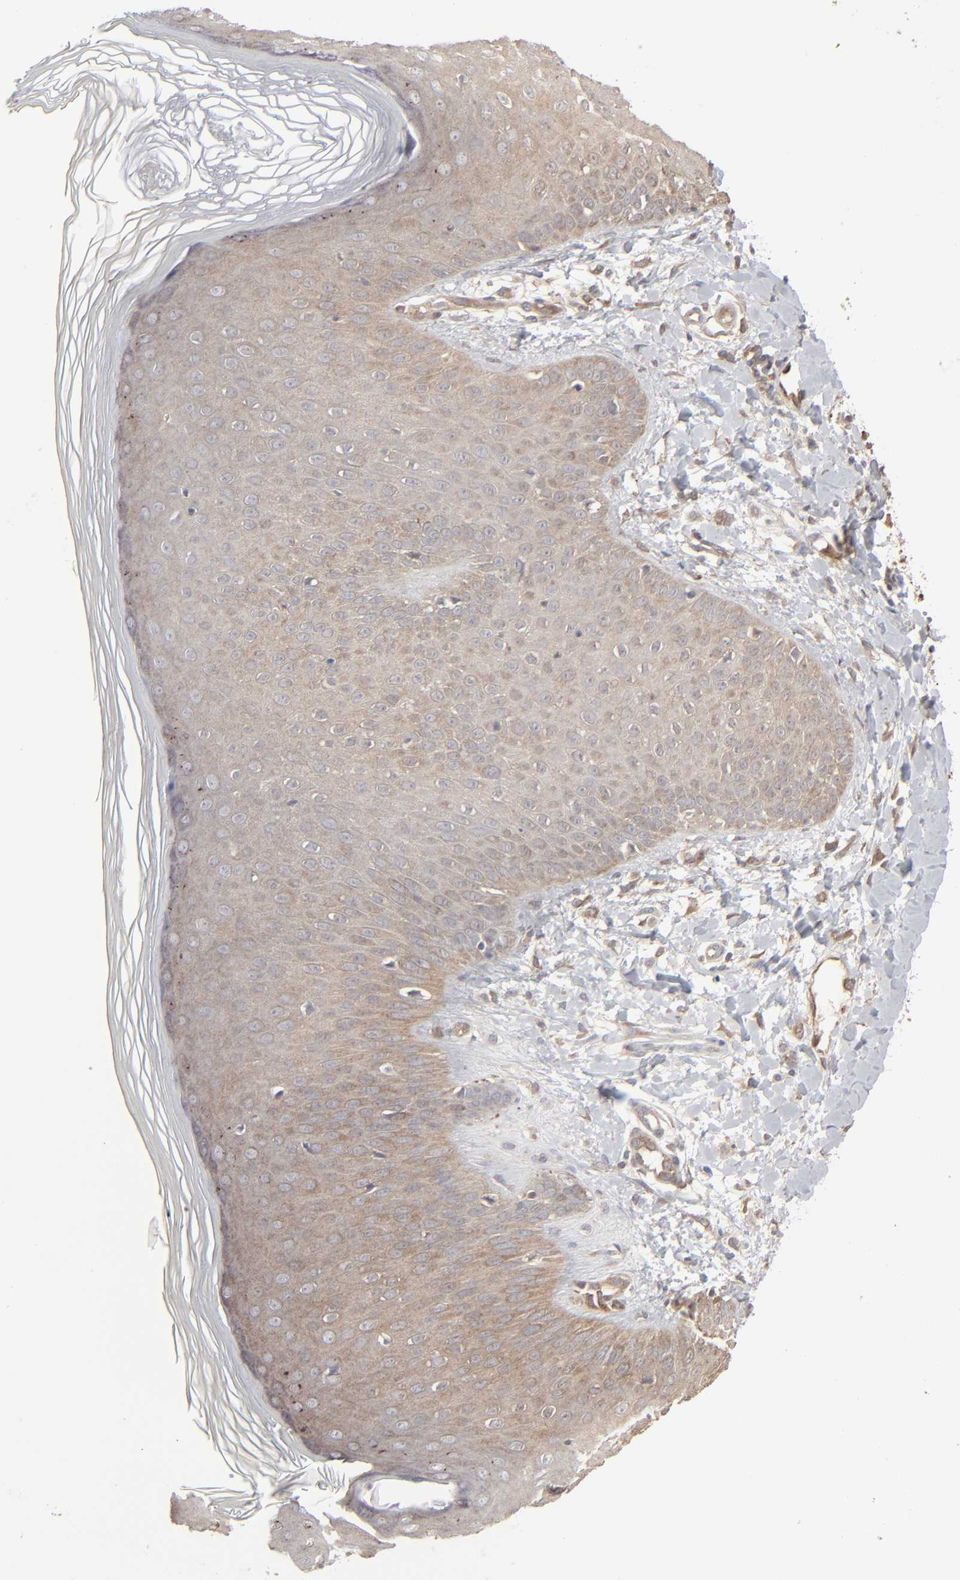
{"staining": {"intensity": "moderate", "quantity": ">75%", "location": "cytoplasmic/membranous"}, "tissue": "skin", "cell_type": "Epidermal cells", "image_type": "normal", "snomed": [{"axis": "morphology", "description": "Normal tissue, NOS"}, {"axis": "morphology", "description": "Inflammation, NOS"}, {"axis": "topography", "description": "Soft tissue"}, {"axis": "topography", "description": "Anal"}], "caption": "An IHC image of normal tissue is shown. Protein staining in brown highlights moderate cytoplasmic/membranous positivity in skin within epidermal cells.", "gene": "NME1", "patient": {"sex": "female", "age": 15}}